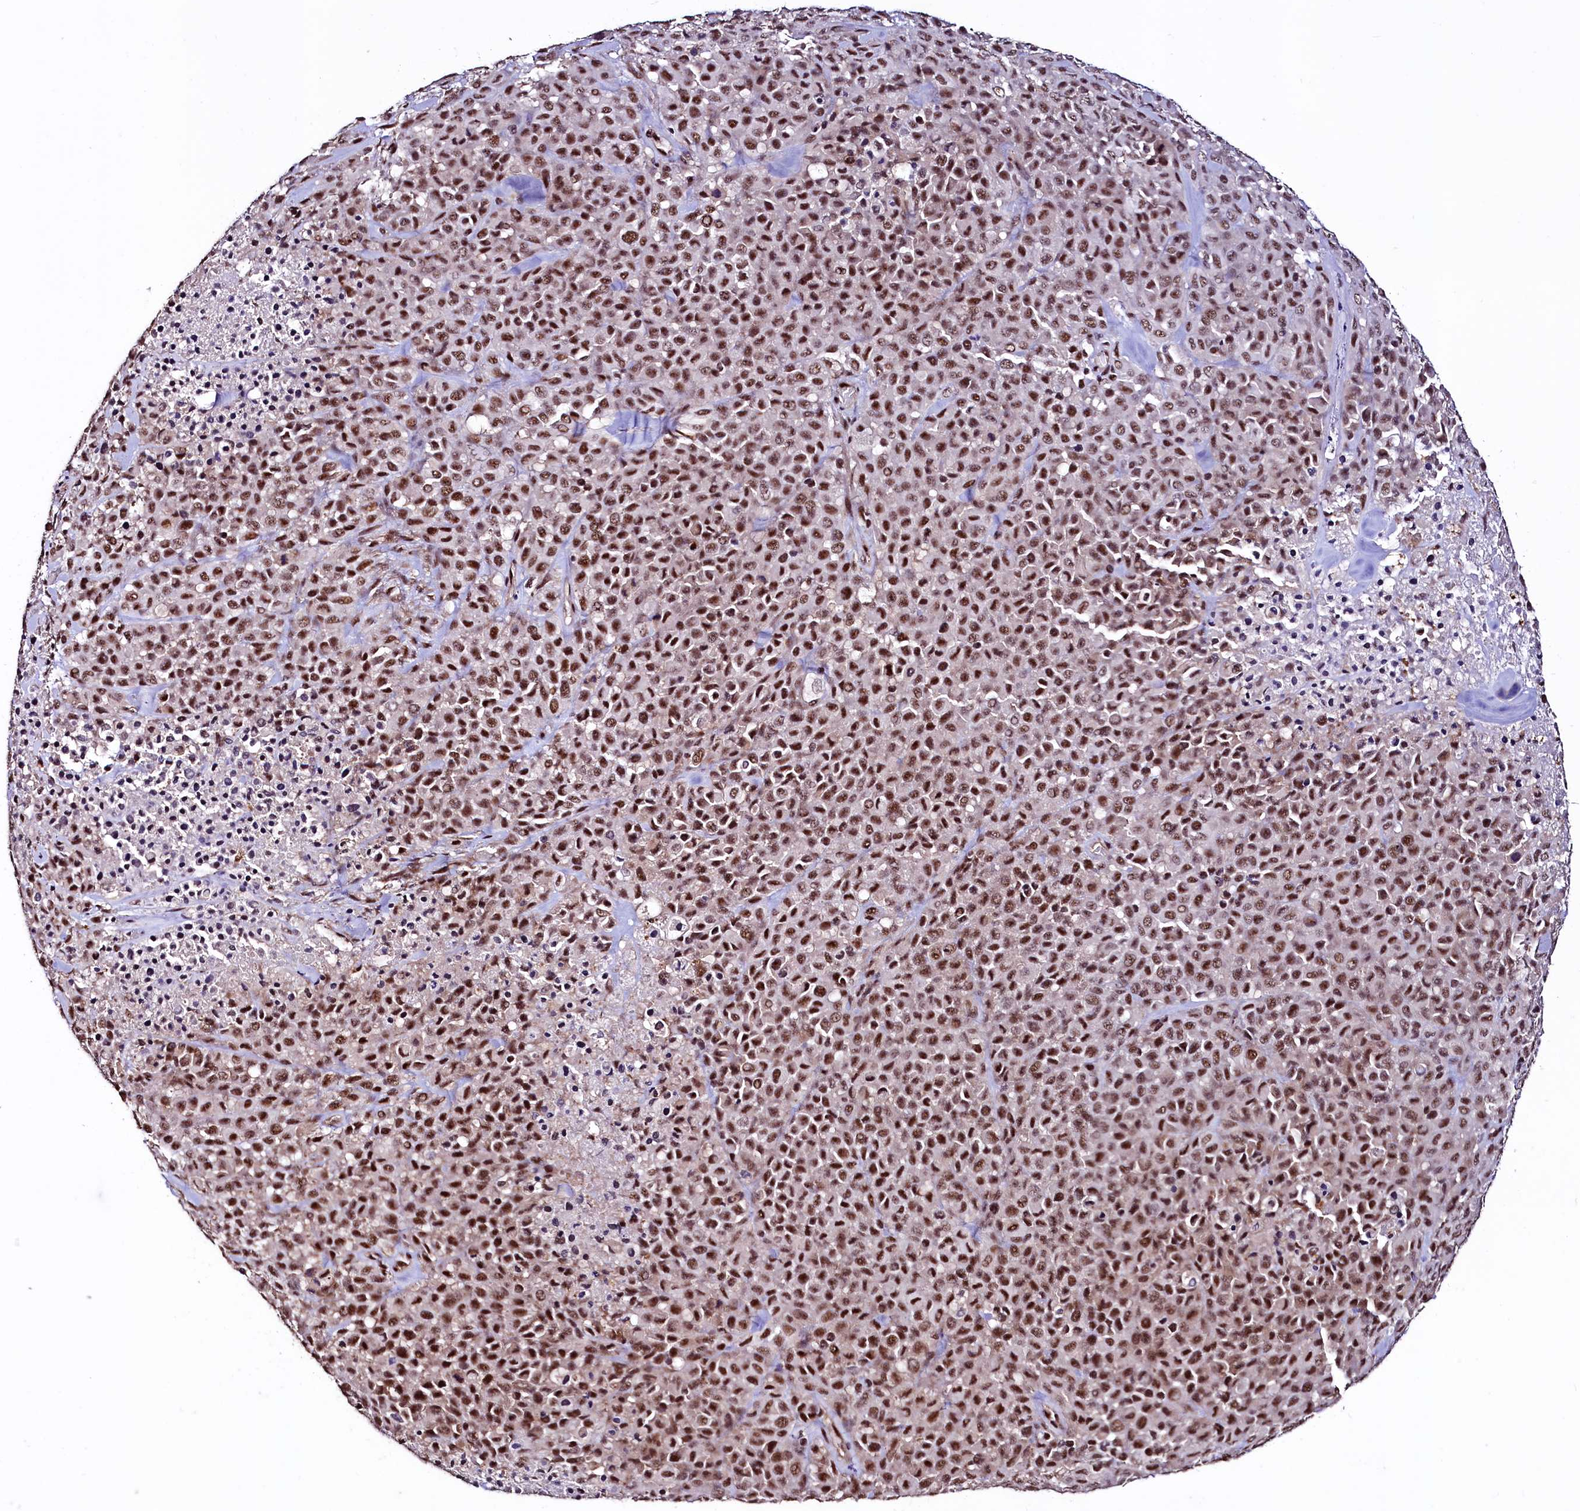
{"staining": {"intensity": "strong", "quantity": ">75%", "location": "nuclear"}, "tissue": "melanoma", "cell_type": "Tumor cells", "image_type": "cancer", "snomed": [{"axis": "morphology", "description": "Malignant melanoma, Metastatic site"}, {"axis": "topography", "description": "Skin"}], "caption": "Immunohistochemical staining of malignant melanoma (metastatic site) exhibits high levels of strong nuclear positivity in approximately >75% of tumor cells.", "gene": "SFSWAP", "patient": {"sex": "female", "age": 81}}